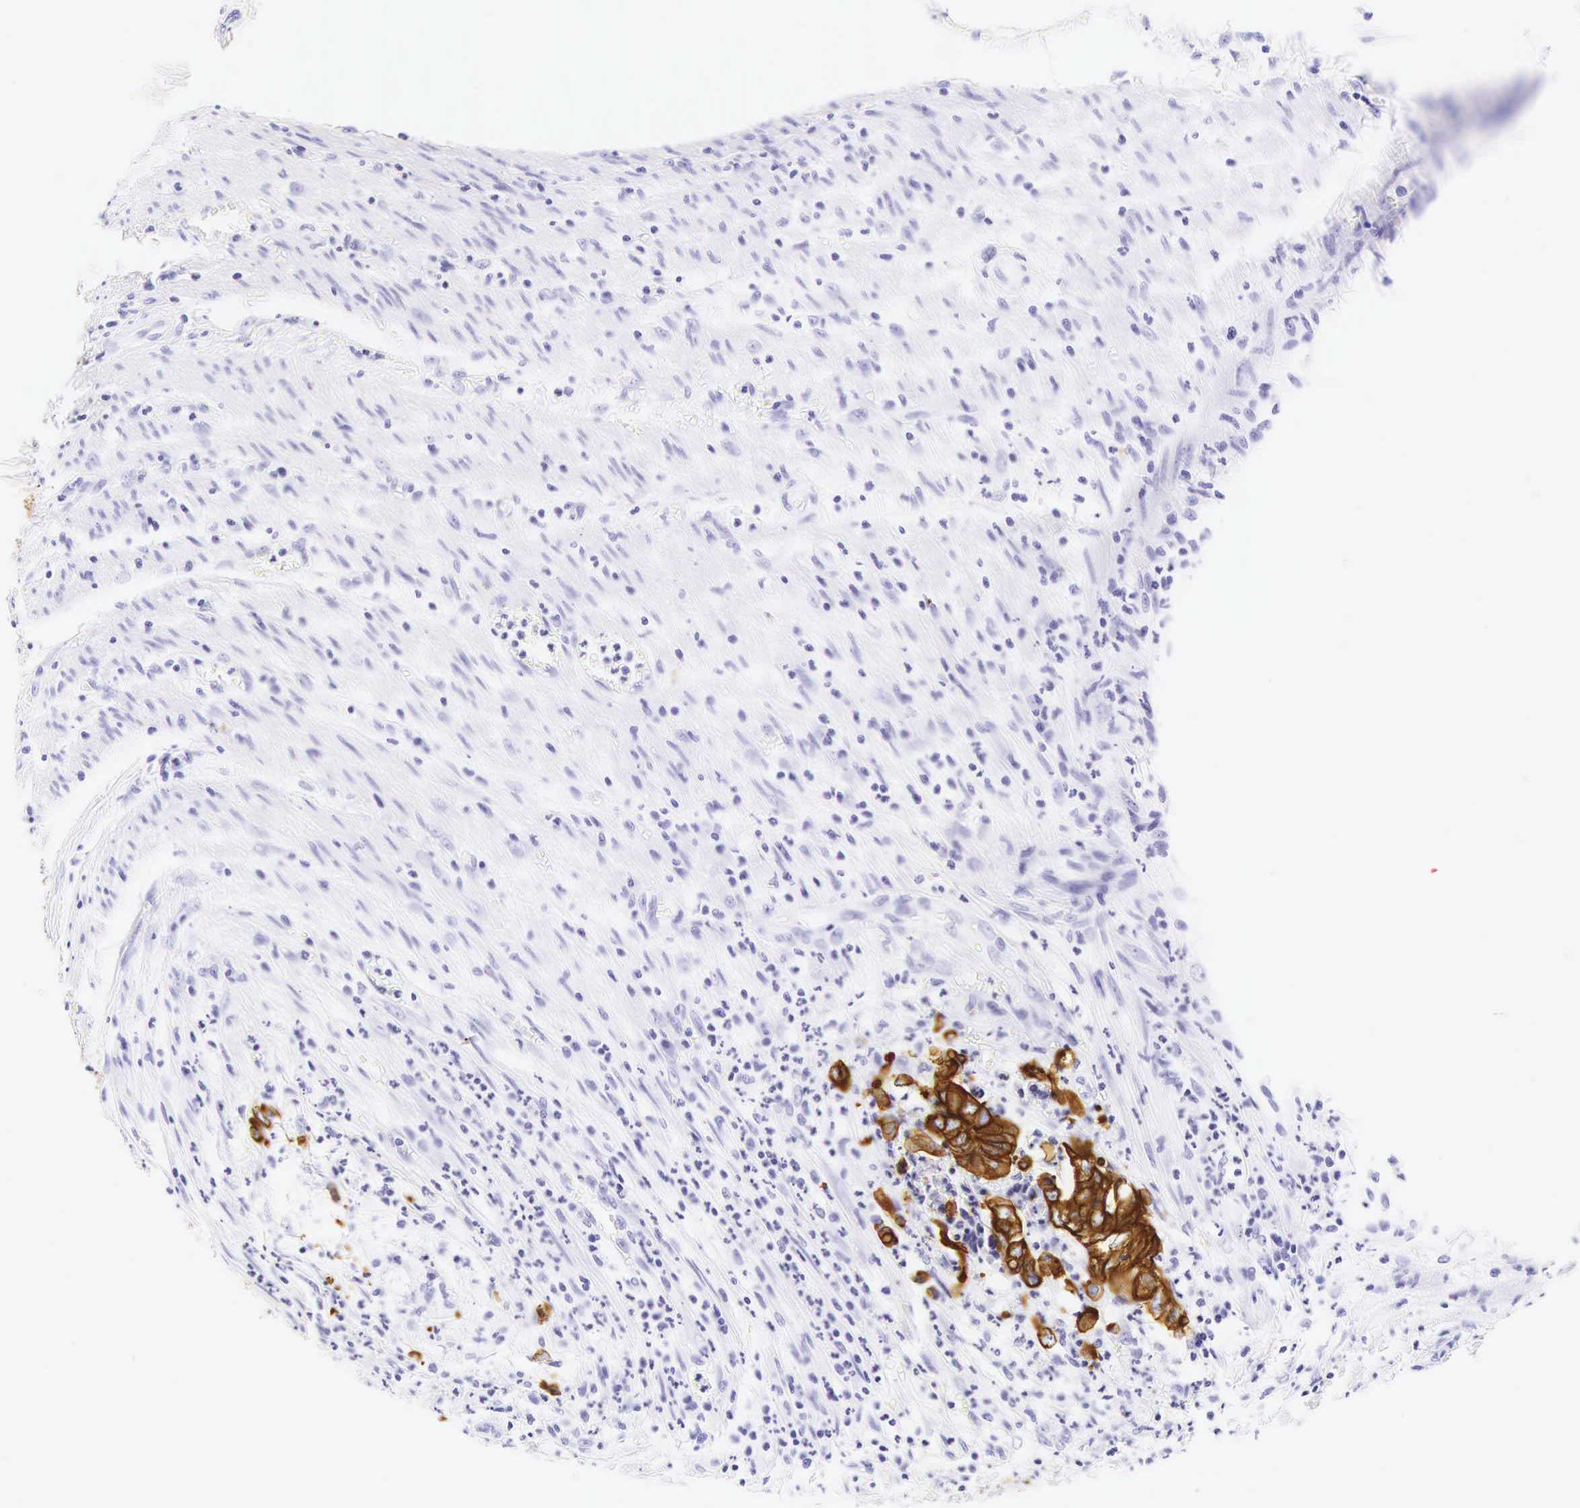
{"staining": {"intensity": "strong", "quantity": ">75%", "location": "cytoplasmic/membranous"}, "tissue": "colorectal cancer", "cell_type": "Tumor cells", "image_type": "cancer", "snomed": [{"axis": "morphology", "description": "Adenocarcinoma, NOS"}, {"axis": "topography", "description": "Colon"}], "caption": "Colorectal adenocarcinoma stained with a protein marker displays strong staining in tumor cells.", "gene": "KRT18", "patient": {"sex": "female", "age": 76}}